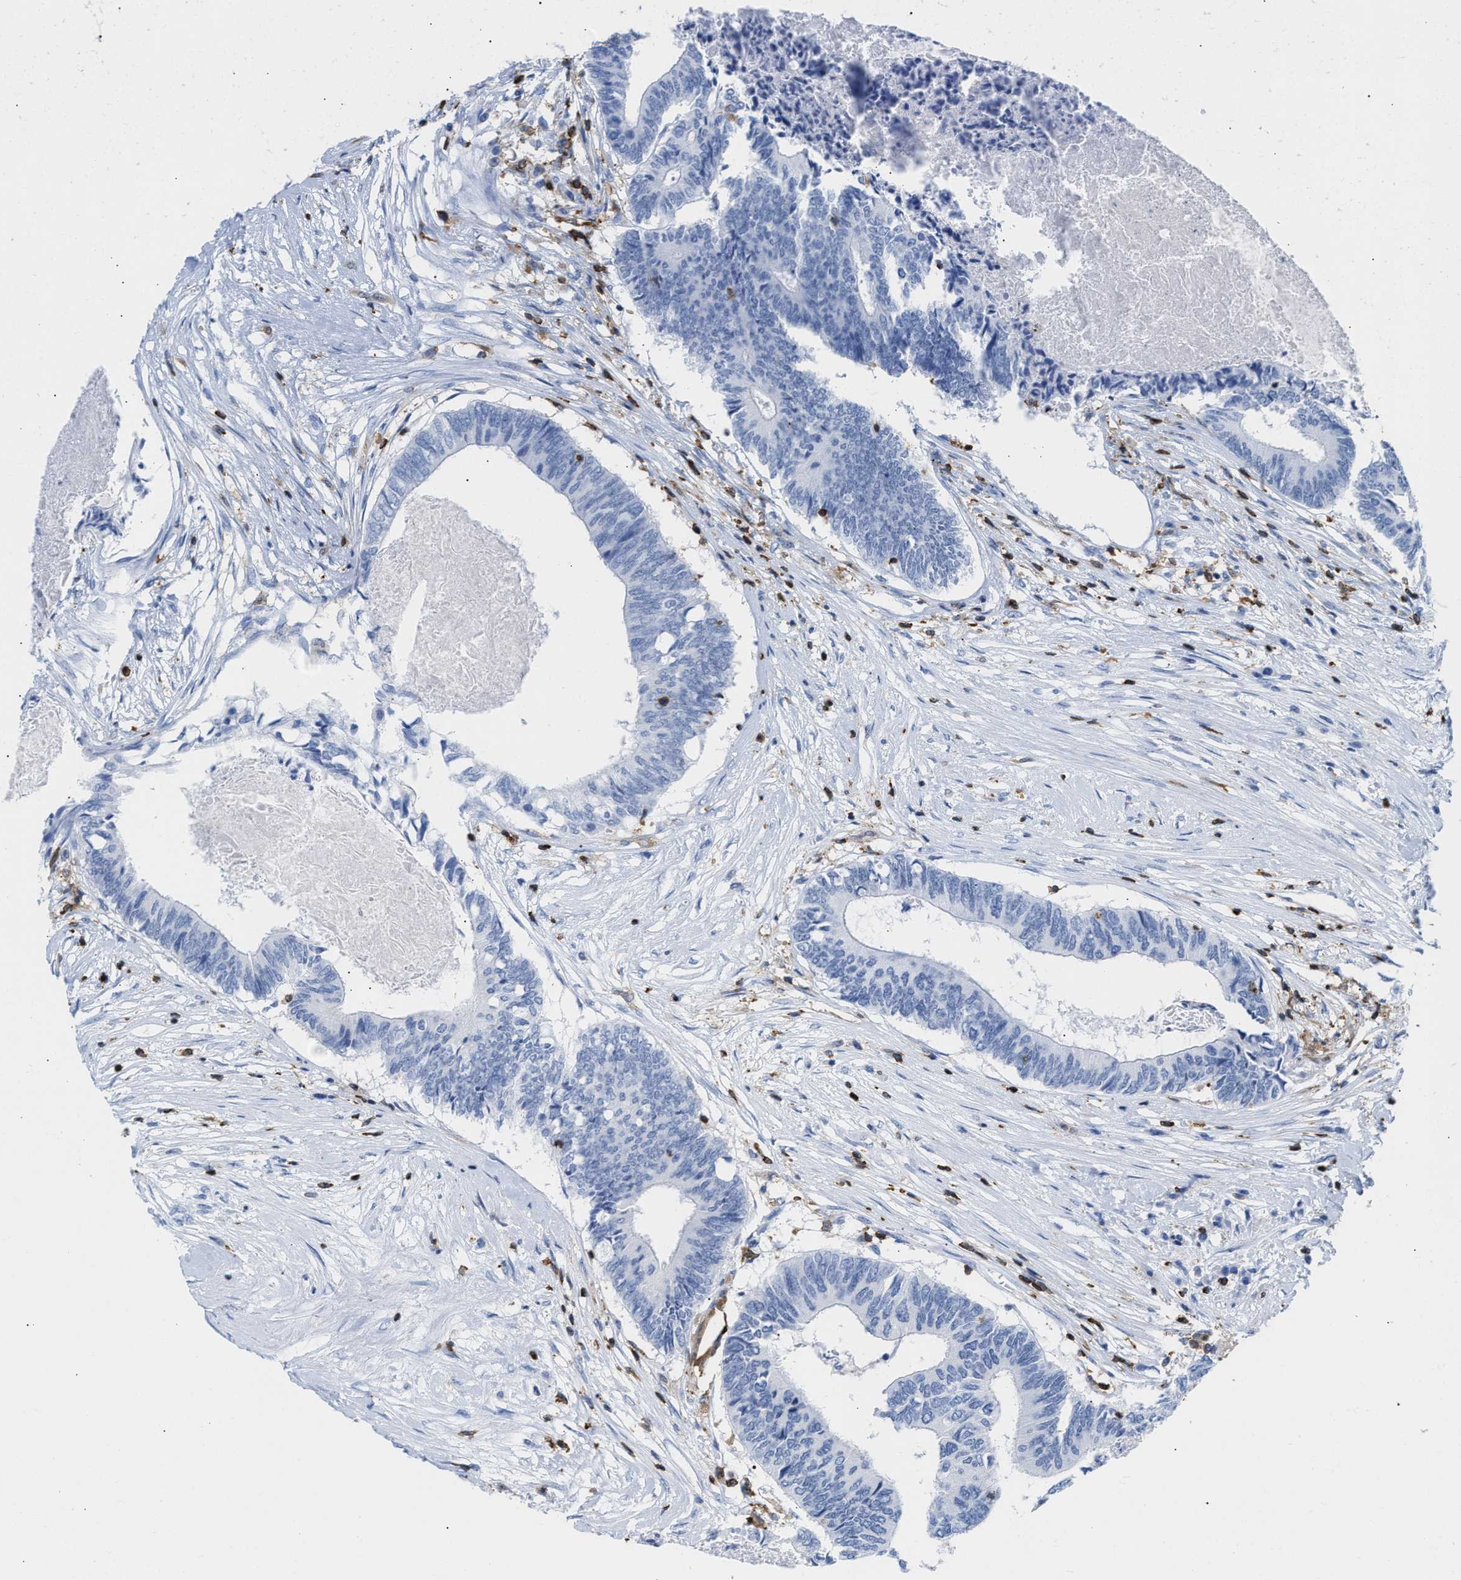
{"staining": {"intensity": "negative", "quantity": "none", "location": "none"}, "tissue": "colorectal cancer", "cell_type": "Tumor cells", "image_type": "cancer", "snomed": [{"axis": "morphology", "description": "Adenocarcinoma, NOS"}, {"axis": "topography", "description": "Rectum"}], "caption": "DAB immunohistochemical staining of human colorectal adenocarcinoma exhibits no significant staining in tumor cells. Brightfield microscopy of immunohistochemistry stained with DAB (3,3'-diaminobenzidine) (brown) and hematoxylin (blue), captured at high magnification.", "gene": "LCP1", "patient": {"sex": "male", "age": 63}}